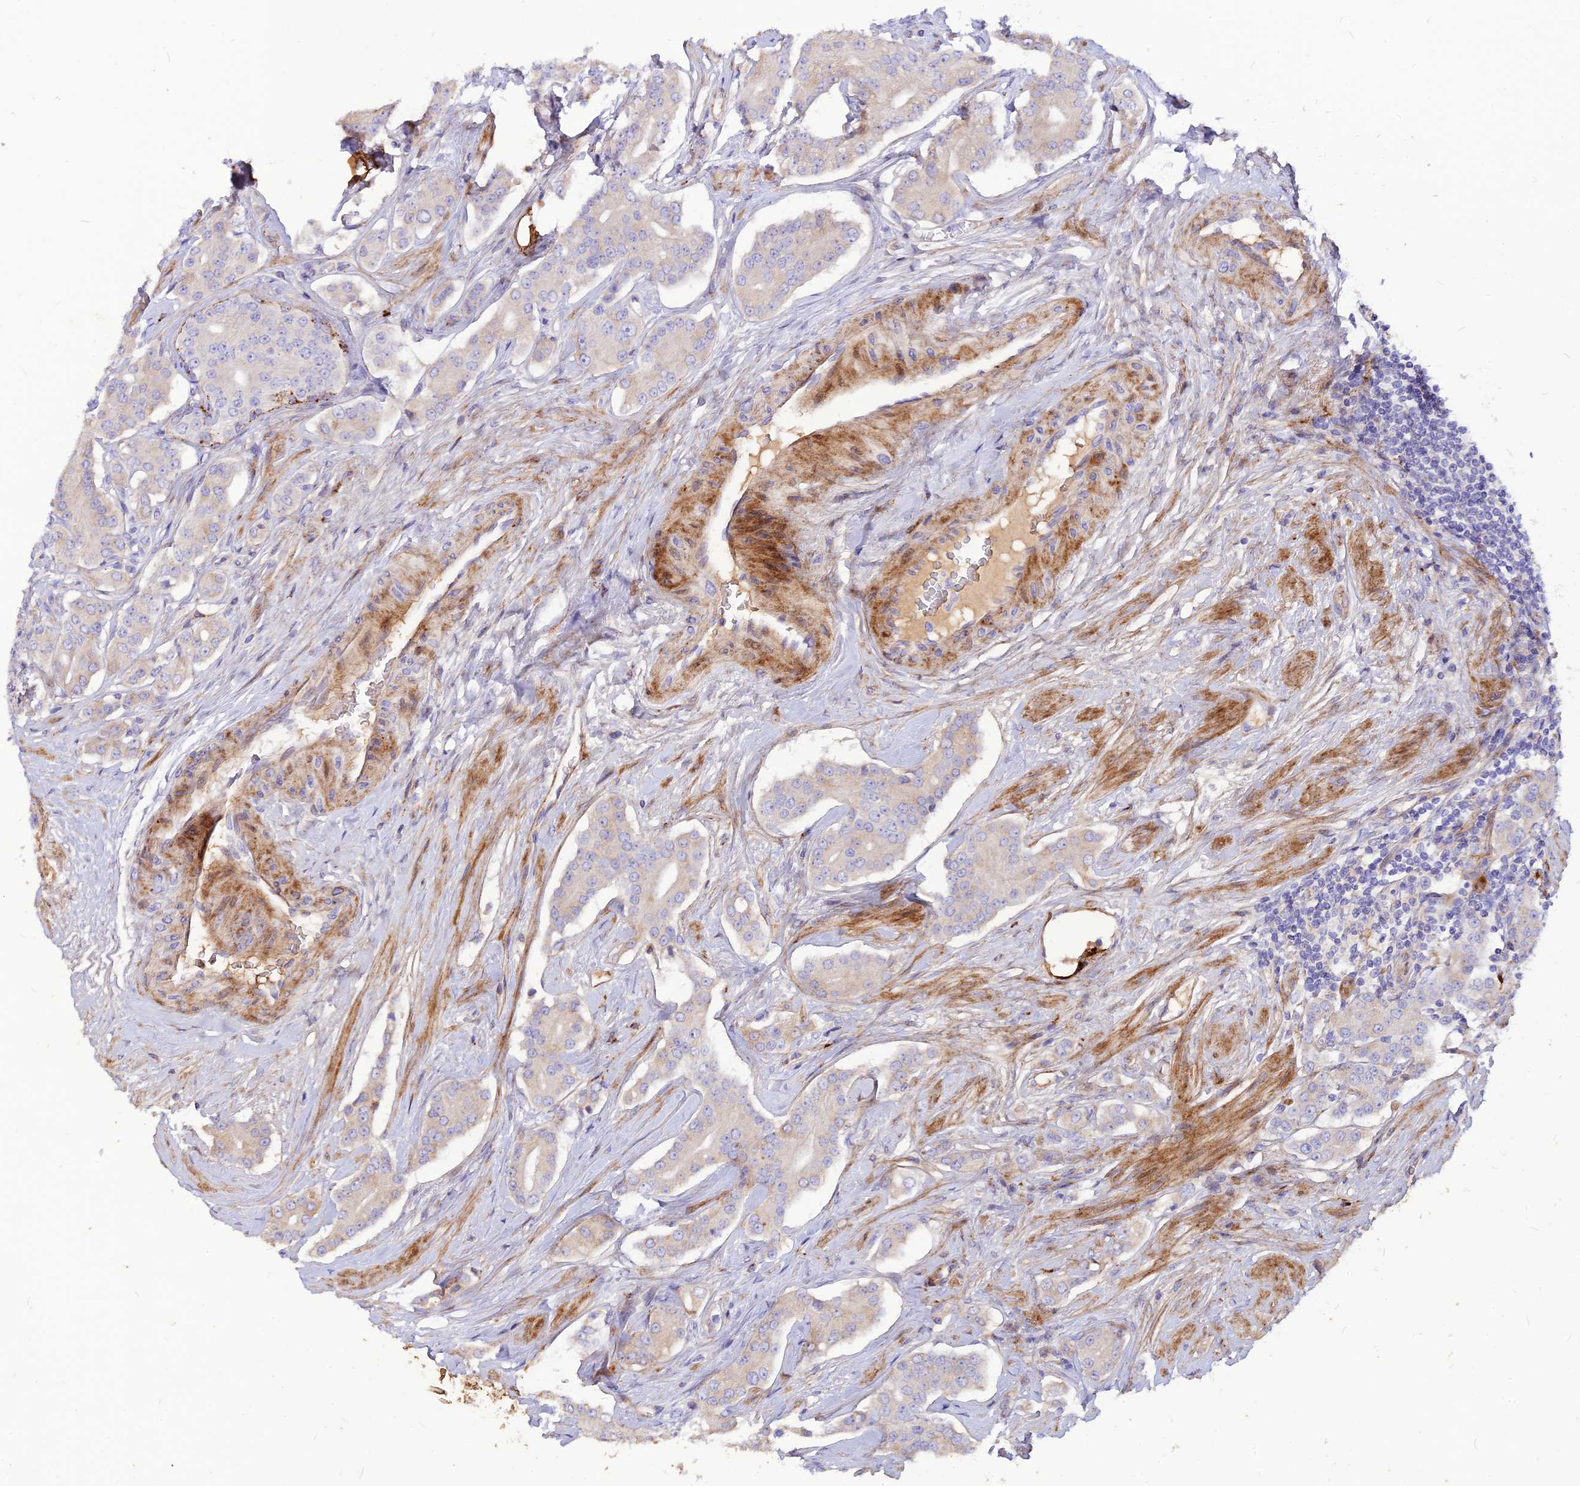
{"staining": {"intensity": "negative", "quantity": "none", "location": "none"}, "tissue": "prostate cancer", "cell_type": "Tumor cells", "image_type": "cancer", "snomed": [{"axis": "morphology", "description": "Adenocarcinoma, High grade"}, {"axis": "topography", "description": "Prostate"}], "caption": "Tumor cells are negative for protein expression in human adenocarcinoma (high-grade) (prostate).", "gene": "RIMOC1", "patient": {"sex": "male", "age": 71}}